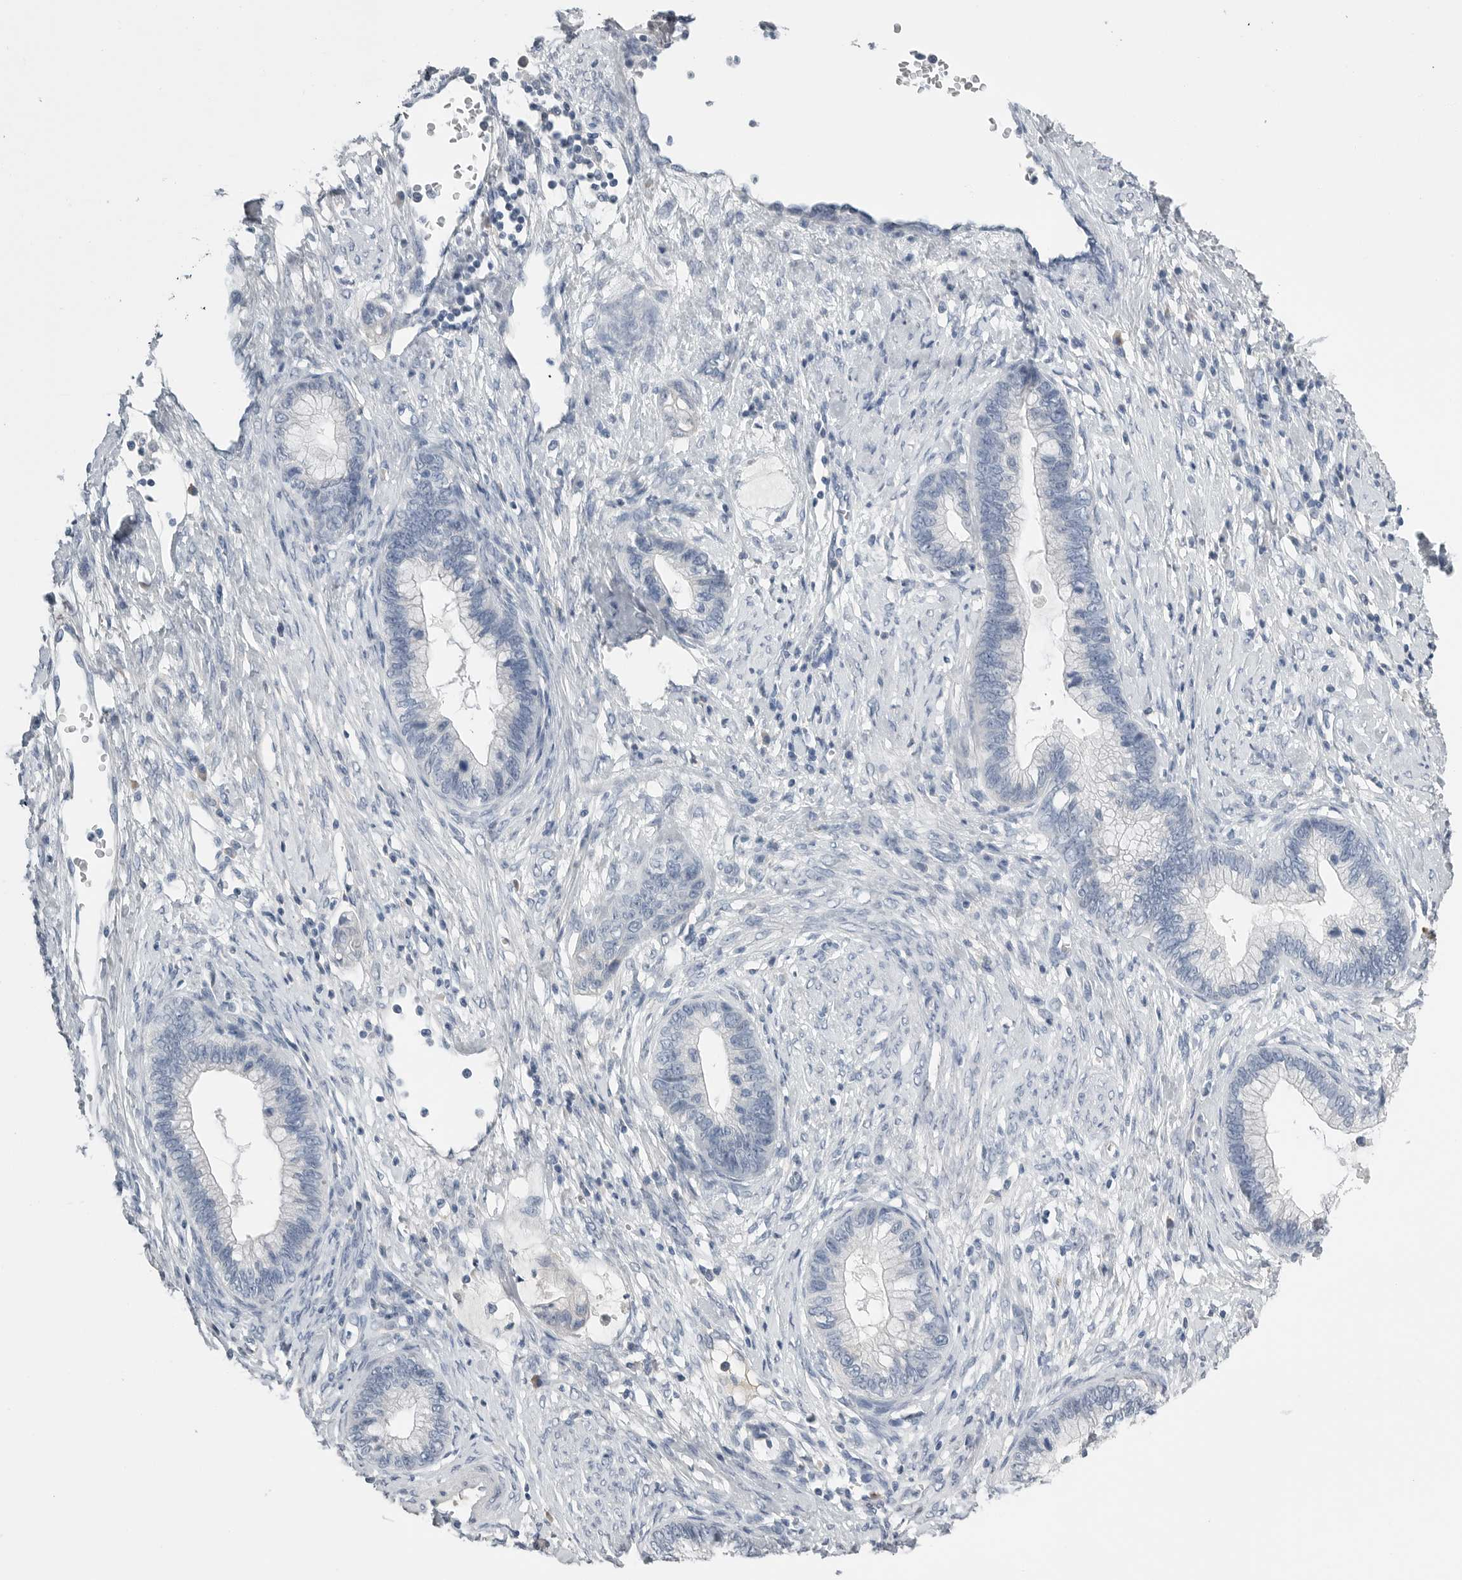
{"staining": {"intensity": "negative", "quantity": "none", "location": "none"}, "tissue": "cervical cancer", "cell_type": "Tumor cells", "image_type": "cancer", "snomed": [{"axis": "morphology", "description": "Adenocarcinoma, NOS"}, {"axis": "topography", "description": "Cervix"}], "caption": "This is an immunohistochemistry image of human cervical adenocarcinoma. There is no staining in tumor cells.", "gene": "FABP6", "patient": {"sex": "female", "age": 44}}